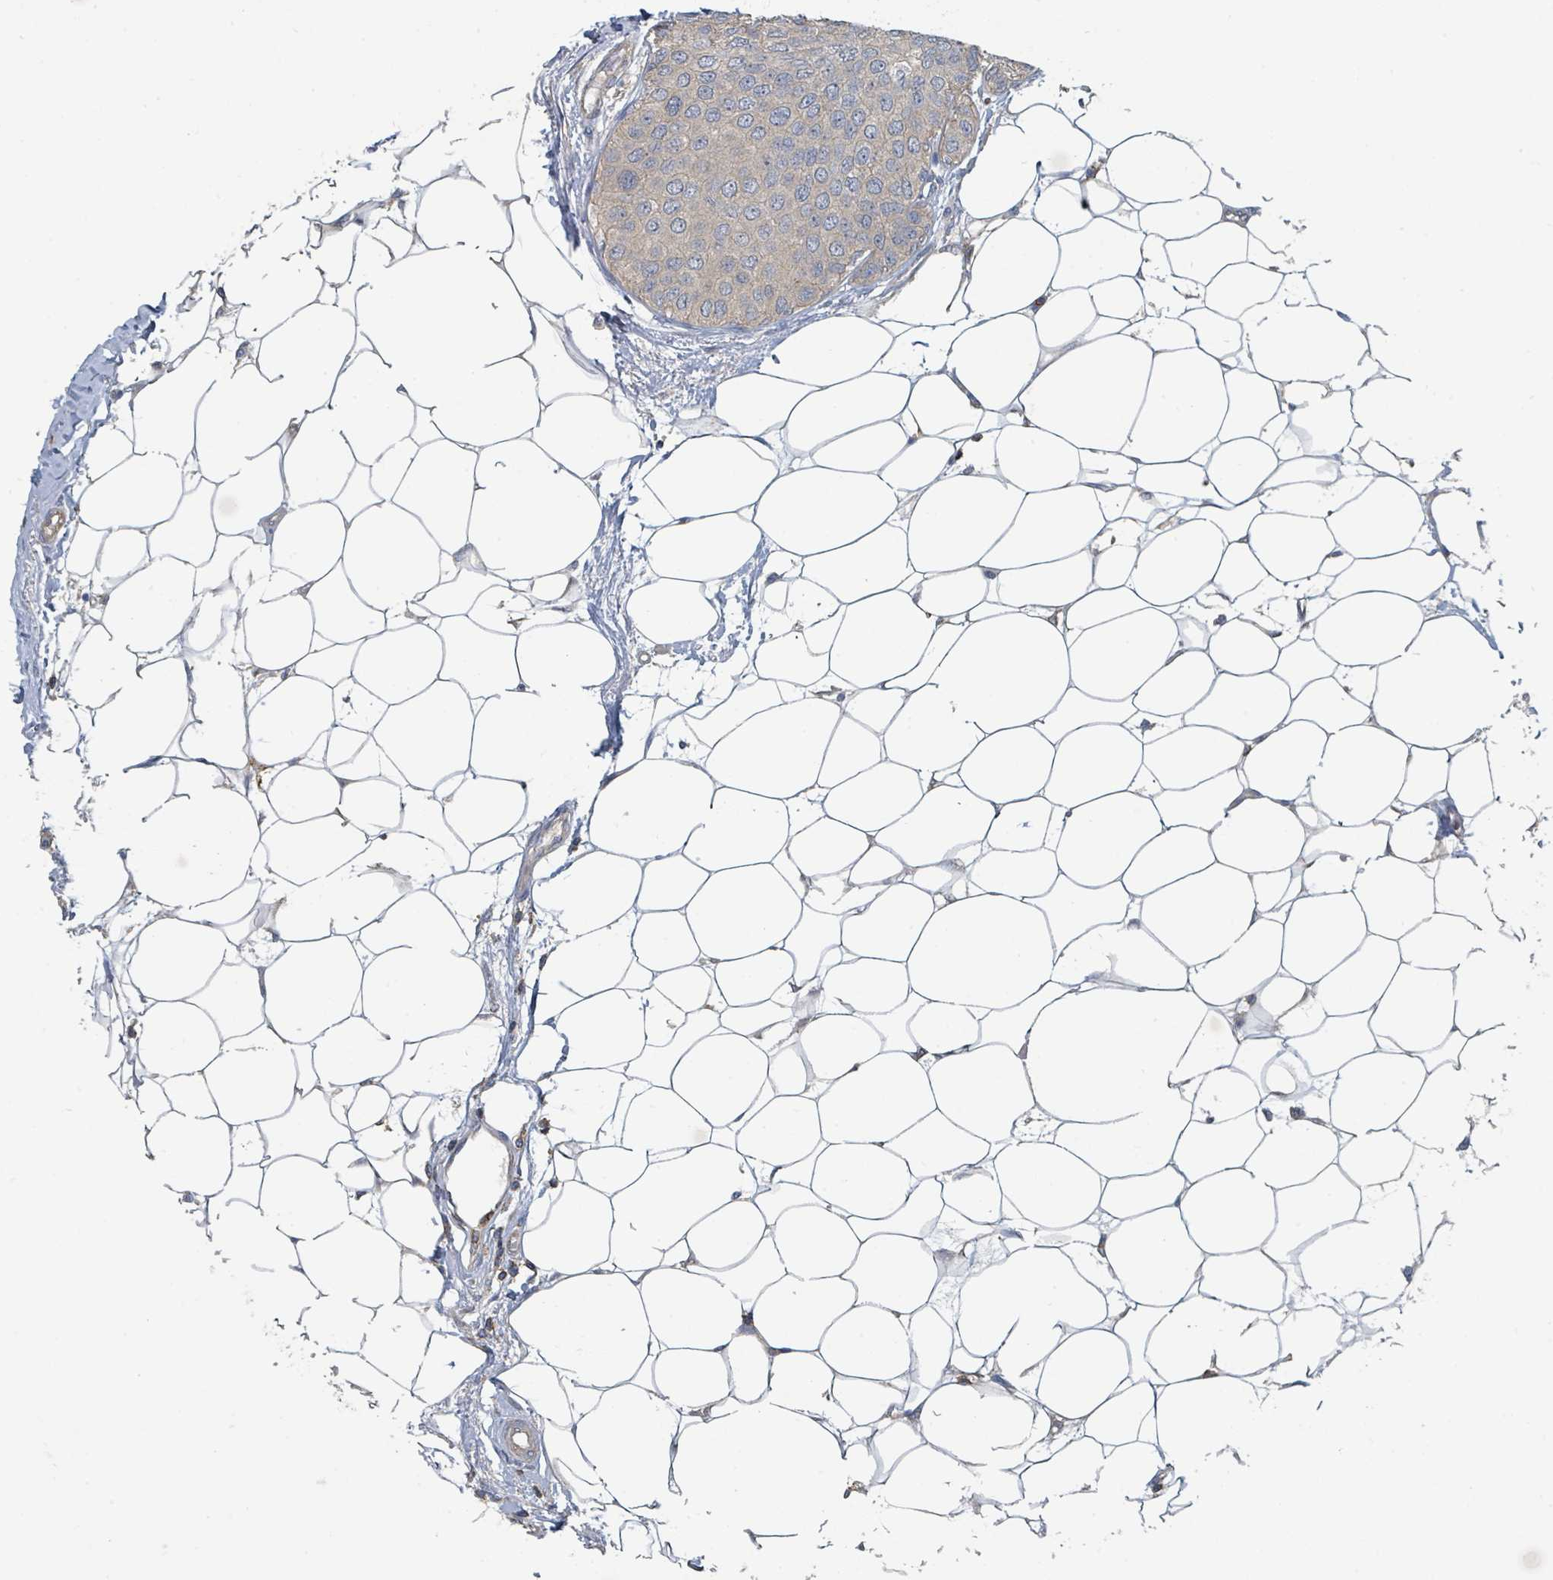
{"staining": {"intensity": "negative", "quantity": "none", "location": "none"}, "tissue": "breast cancer", "cell_type": "Tumor cells", "image_type": "cancer", "snomed": [{"axis": "morphology", "description": "Duct carcinoma"}, {"axis": "topography", "description": "Breast"}], "caption": "Infiltrating ductal carcinoma (breast) was stained to show a protein in brown. There is no significant staining in tumor cells.", "gene": "LRRC42", "patient": {"sex": "female", "age": 72}}